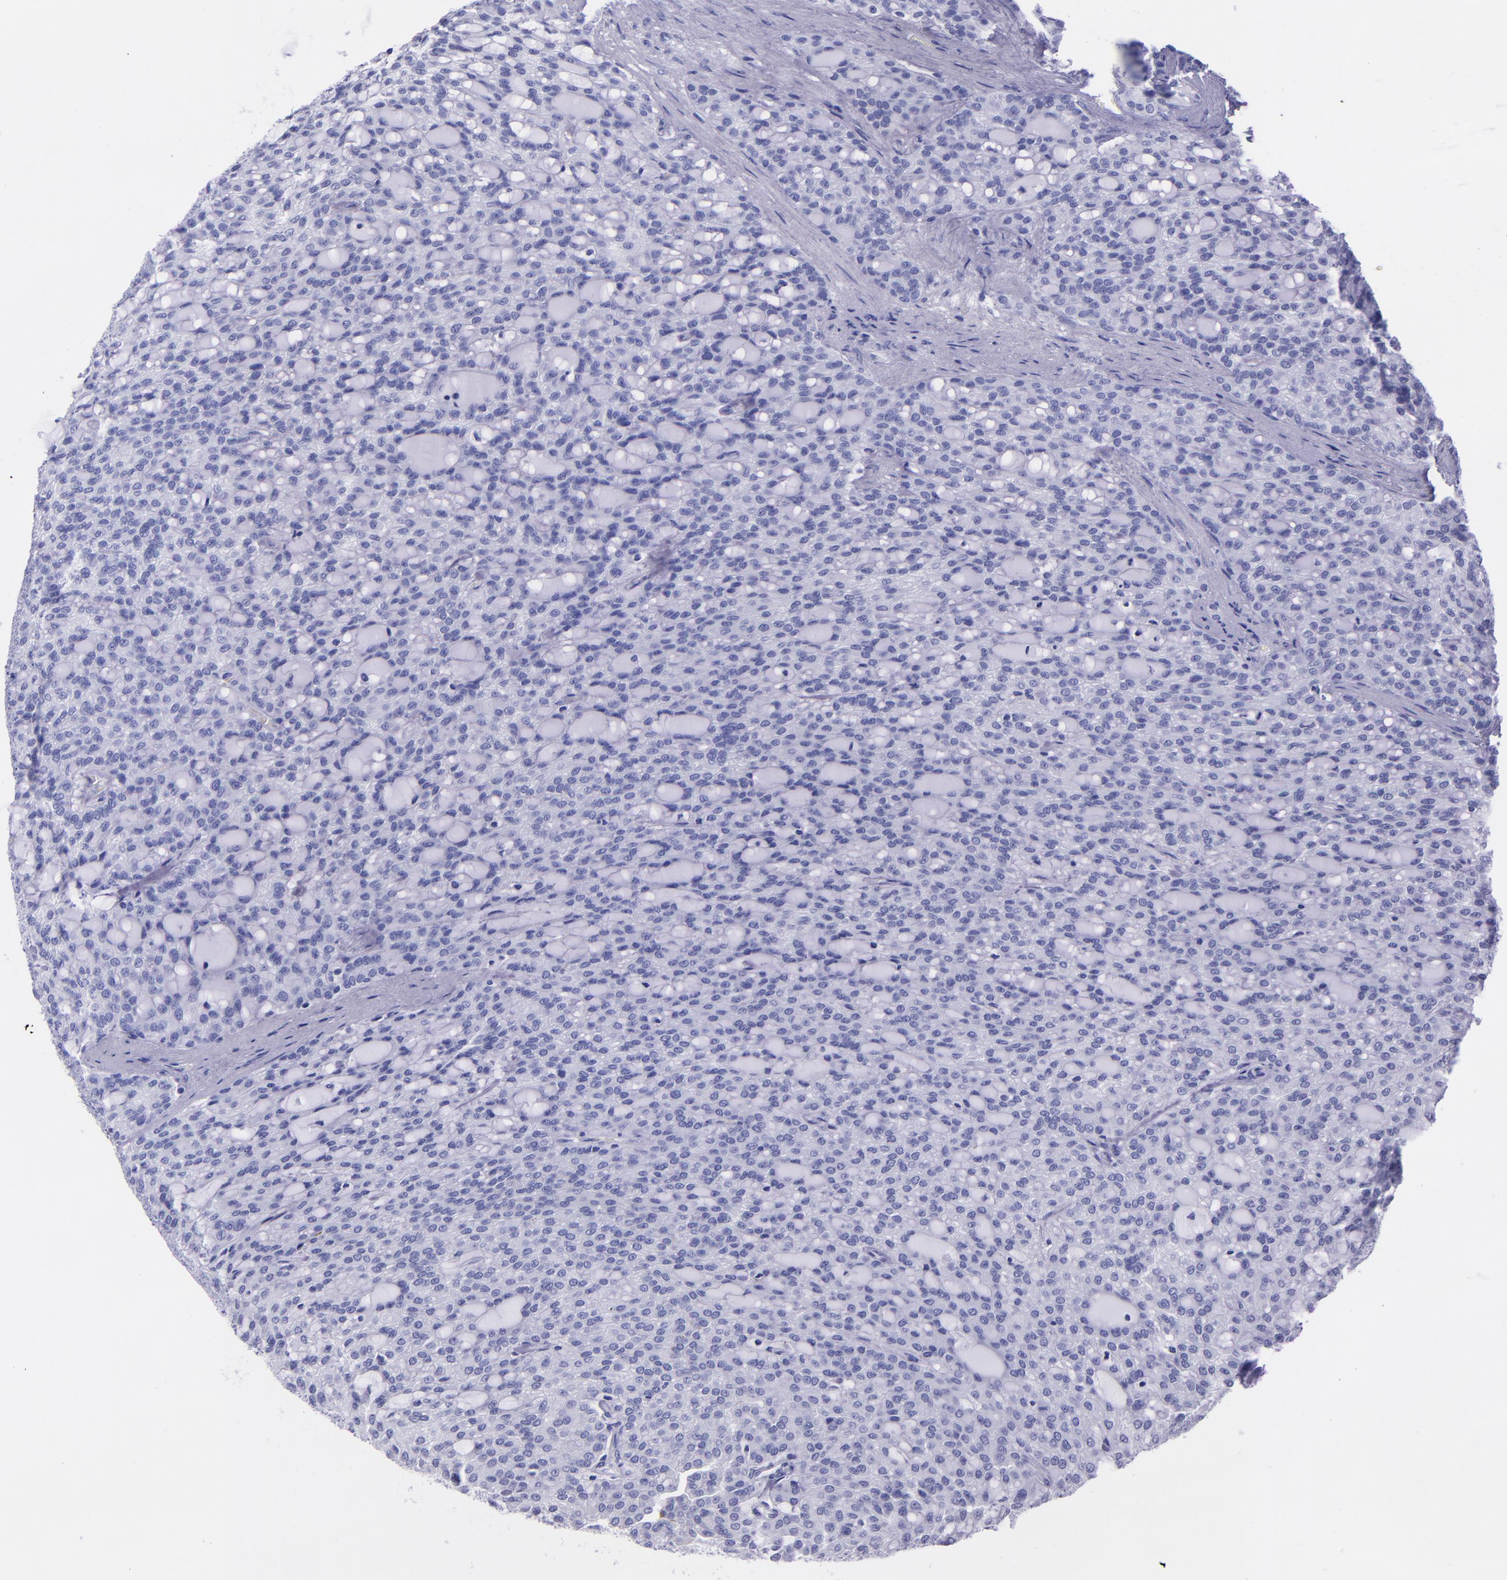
{"staining": {"intensity": "negative", "quantity": "none", "location": "none"}, "tissue": "renal cancer", "cell_type": "Tumor cells", "image_type": "cancer", "snomed": [{"axis": "morphology", "description": "Adenocarcinoma, NOS"}, {"axis": "topography", "description": "Kidney"}], "caption": "Tumor cells are negative for brown protein staining in renal adenocarcinoma.", "gene": "MBP", "patient": {"sex": "male", "age": 63}}